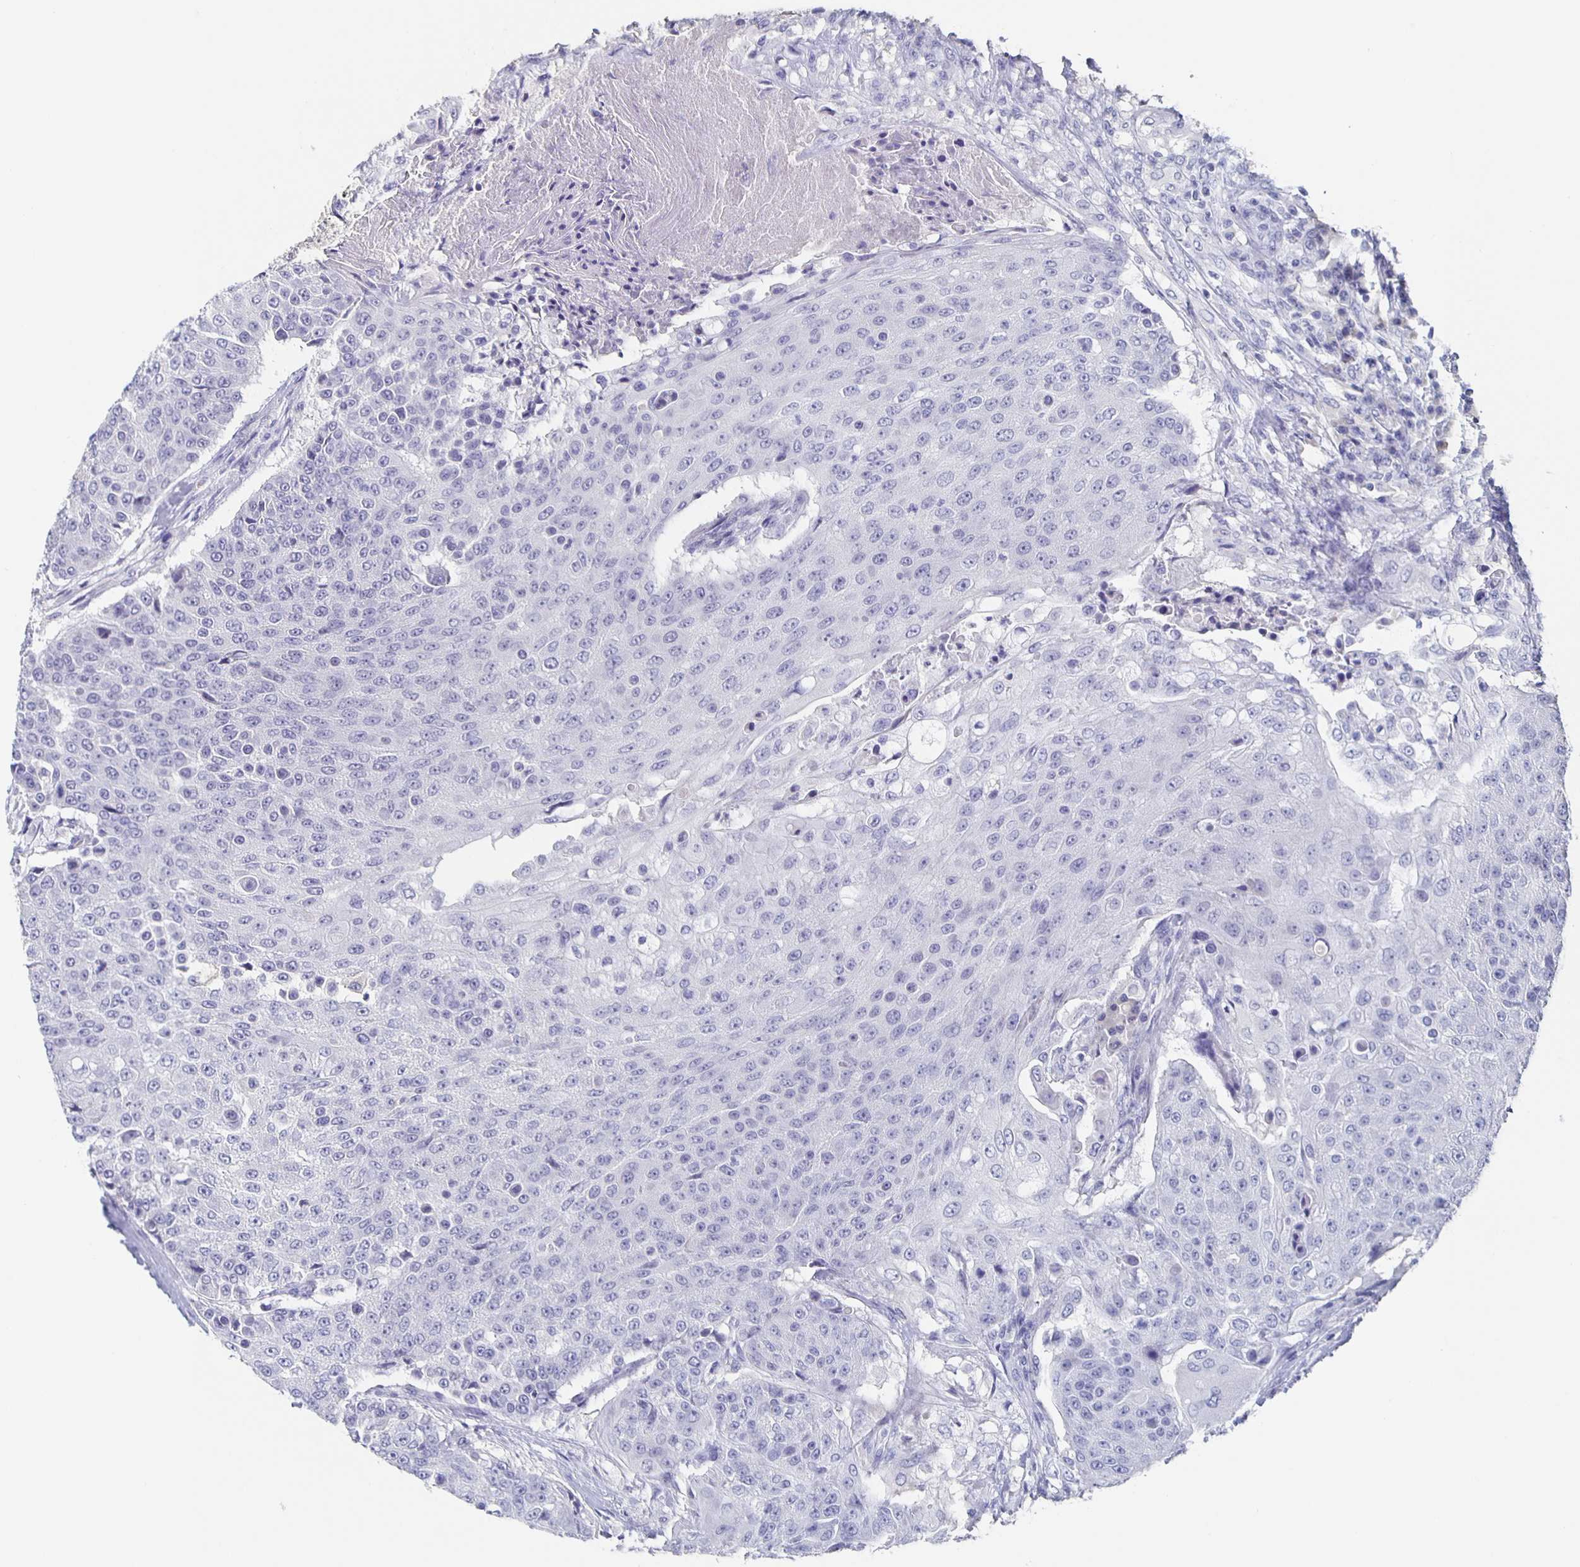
{"staining": {"intensity": "negative", "quantity": "none", "location": "none"}, "tissue": "urothelial cancer", "cell_type": "Tumor cells", "image_type": "cancer", "snomed": [{"axis": "morphology", "description": "Urothelial carcinoma, High grade"}, {"axis": "topography", "description": "Urinary bladder"}], "caption": "Immunohistochemical staining of urothelial cancer shows no significant expression in tumor cells.", "gene": "CACNA2D2", "patient": {"sex": "female", "age": 63}}